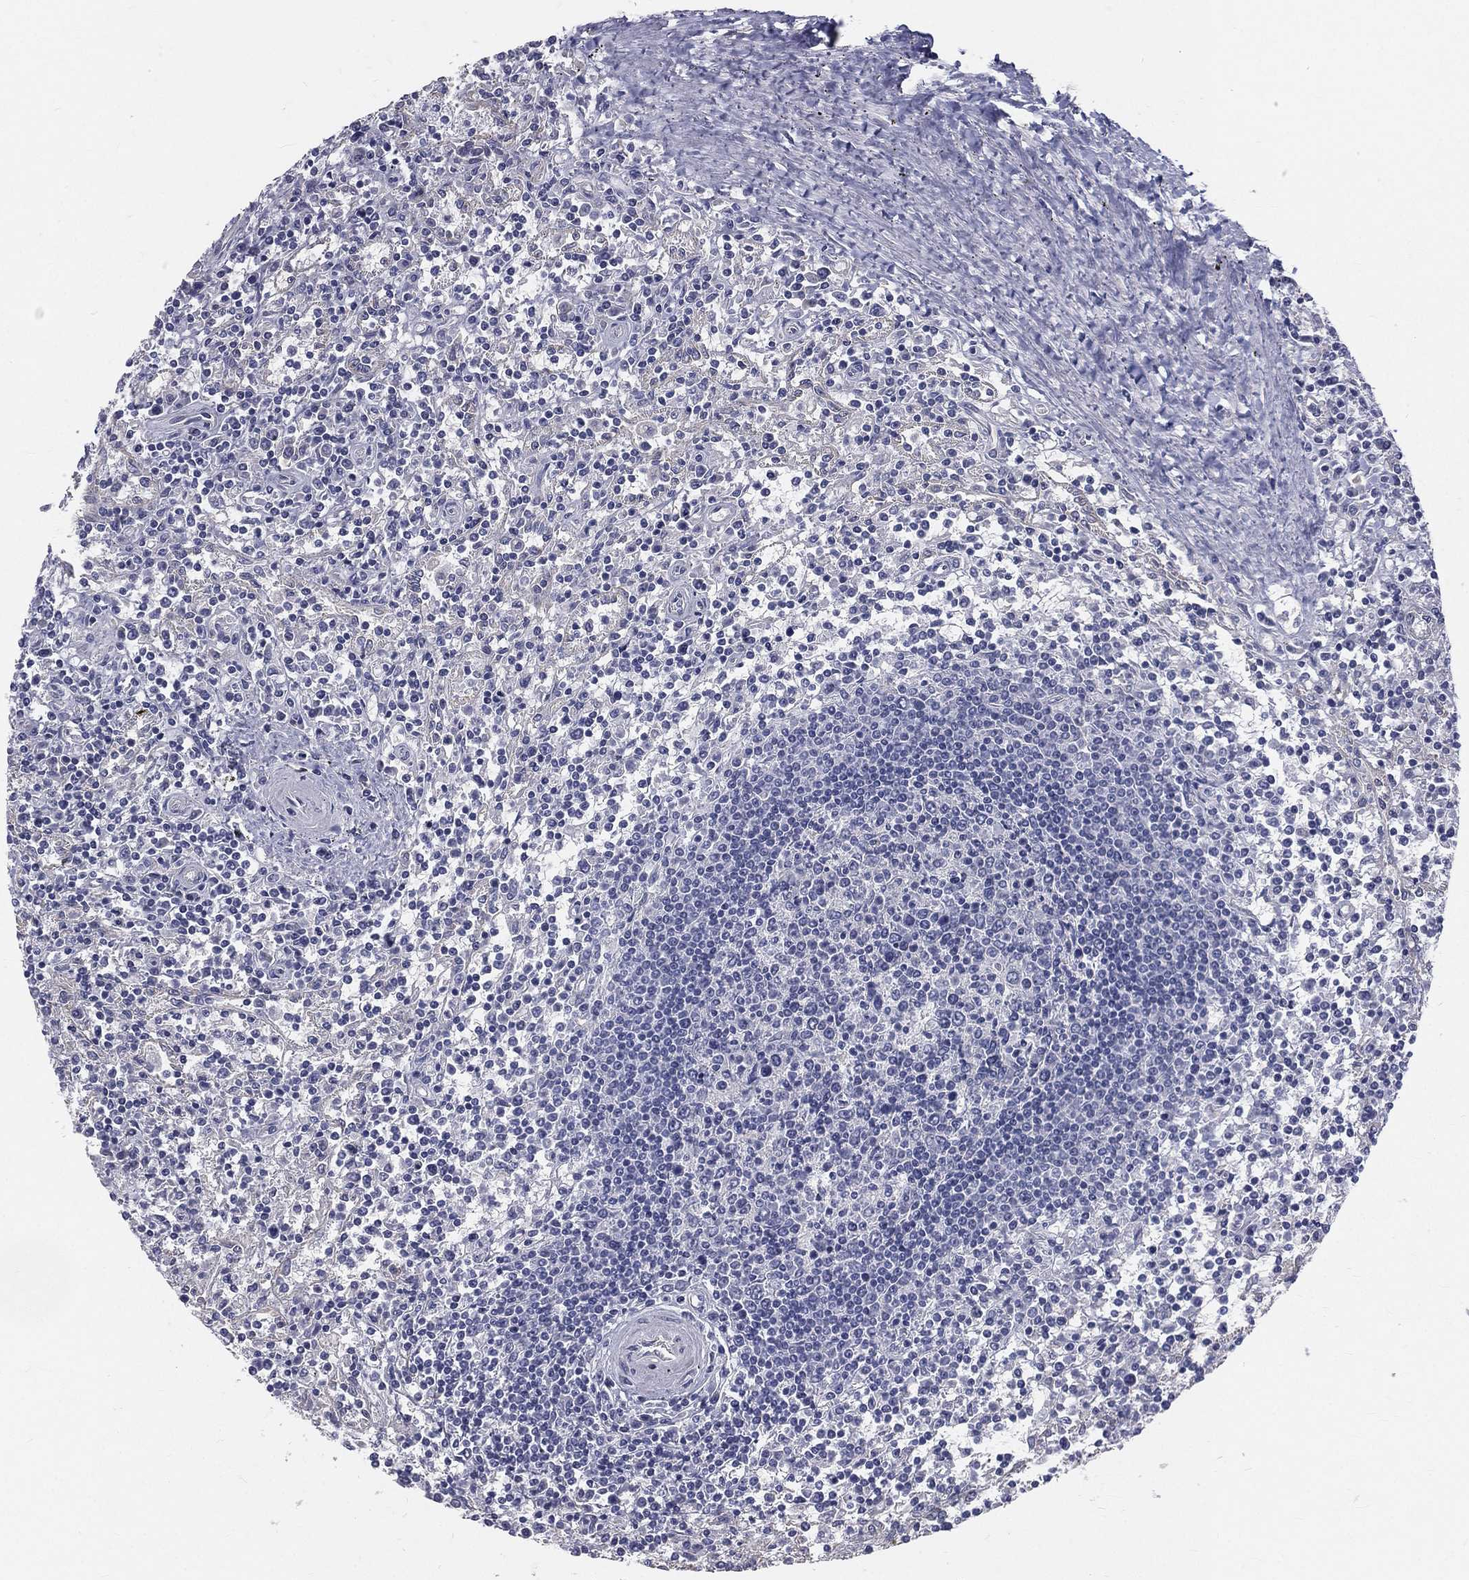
{"staining": {"intensity": "negative", "quantity": "none", "location": "none"}, "tissue": "lymphoma", "cell_type": "Tumor cells", "image_type": "cancer", "snomed": [{"axis": "morphology", "description": "Malignant lymphoma, non-Hodgkin's type, Low grade"}, {"axis": "topography", "description": "Spleen"}], "caption": "The micrograph shows no staining of tumor cells in lymphoma.", "gene": "MUC13", "patient": {"sex": "male", "age": 62}}